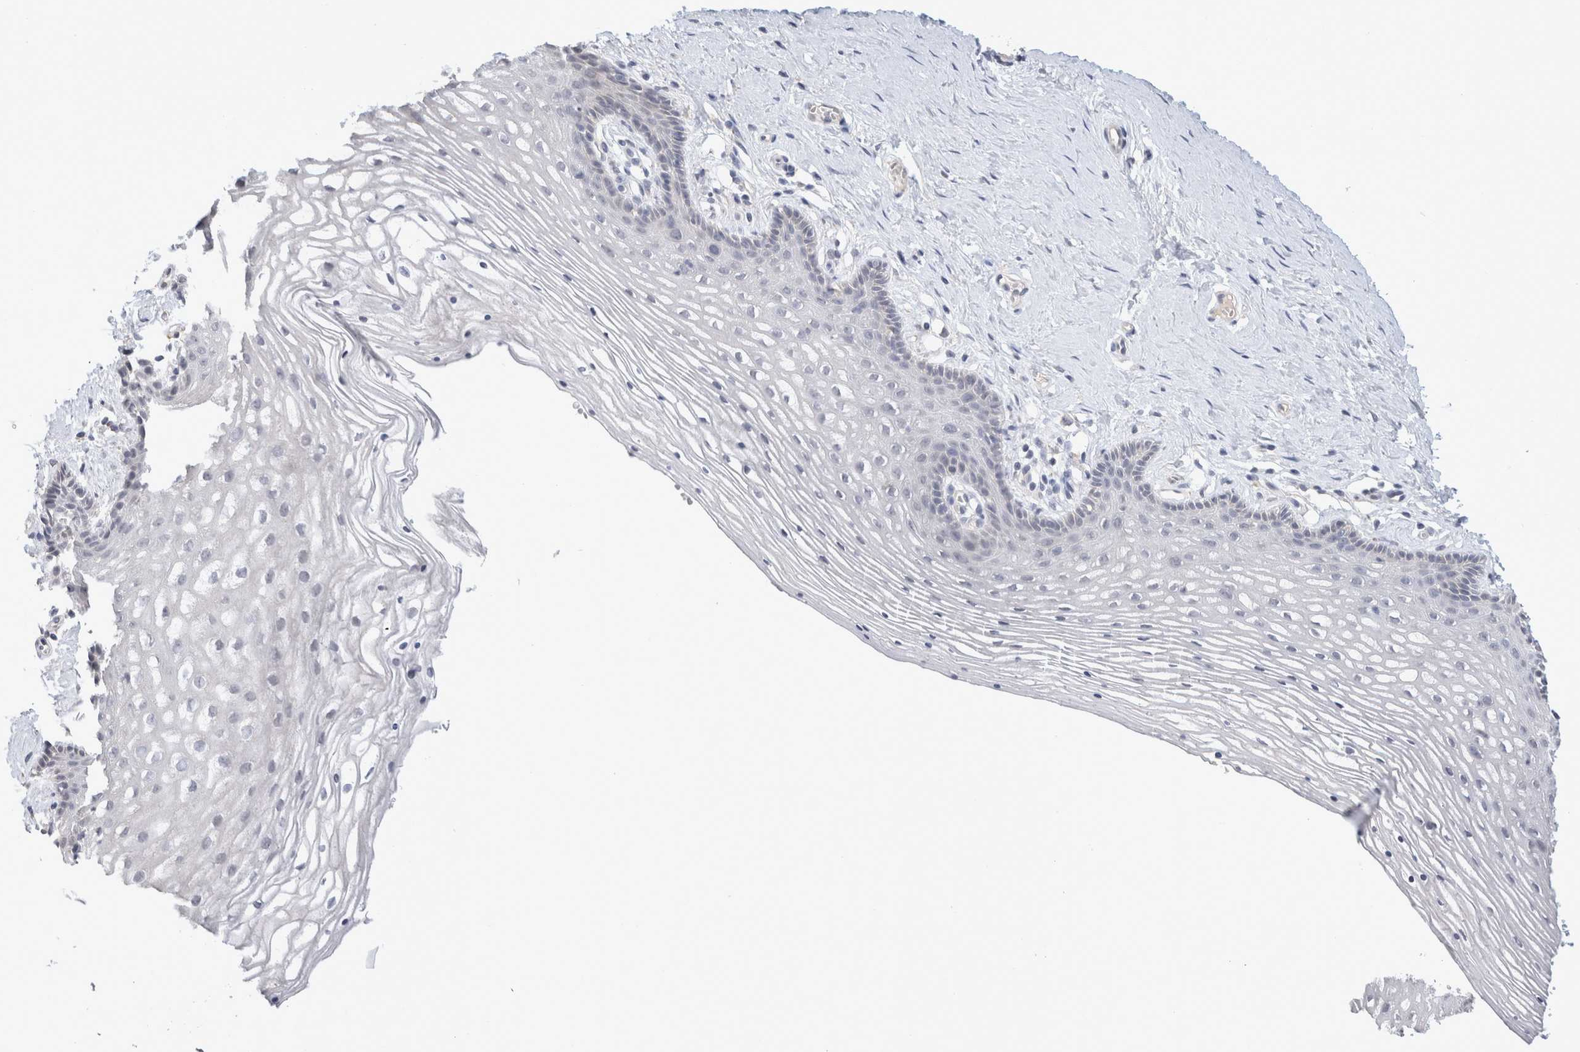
{"staining": {"intensity": "weak", "quantity": "<25%", "location": "cytoplasmic/membranous"}, "tissue": "vagina", "cell_type": "Squamous epithelial cells", "image_type": "normal", "snomed": [{"axis": "morphology", "description": "Normal tissue, NOS"}, {"axis": "topography", "description": "Vagina"}], "caption": "DAB immunohistochemical staining of normal vagina reveals no significant expression in squamous epithelial cells. (DAB IHC with hematoxylin counter stain).", "gene": "NEDD4L", "patient": {"sex": "female", "age": 32}}